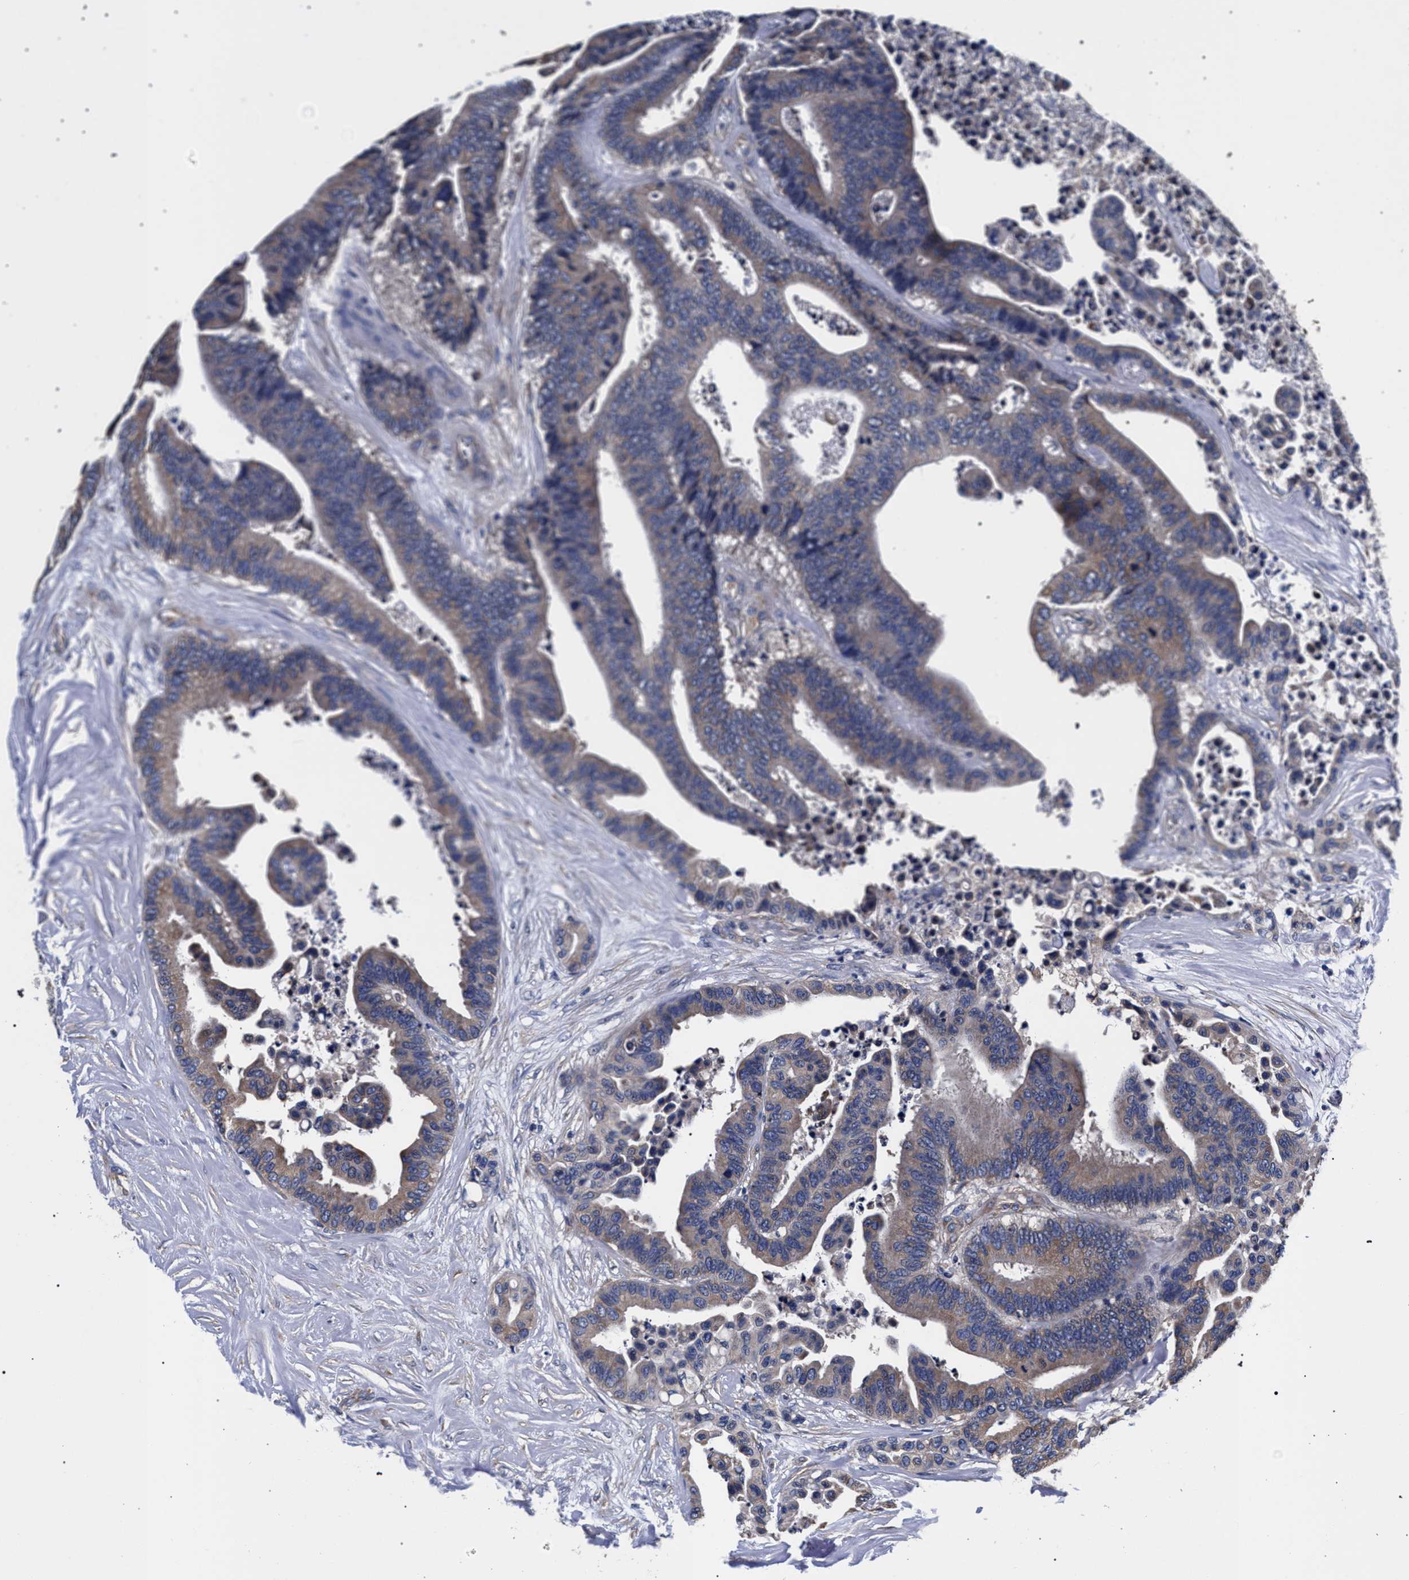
{"staining": {"intensity": "weak", "quantity": ">75%", "location": "cytoplasmic/membranous"}, "tissue": "colorectal cancer", "cell_type": "Tumor cells", "image_type": "cancer", "snomed": [{"axis": "morphology", "description": "Normal tissue, NOS"}, {"axis": "morphology", "description": "Adenocarcinoma, NOS"}, {"axis": "topography", "description": "Colon"}], "caption": "Immunohistochemistry (DAB) staining of human colorectal cancer (adenocarcinoma) displays weak cytoplasmic/membranous protein expression in approximately >75% of tumor cells.", "gene": "CFAP95", "patient": {"sex": "male", "age": 82}}